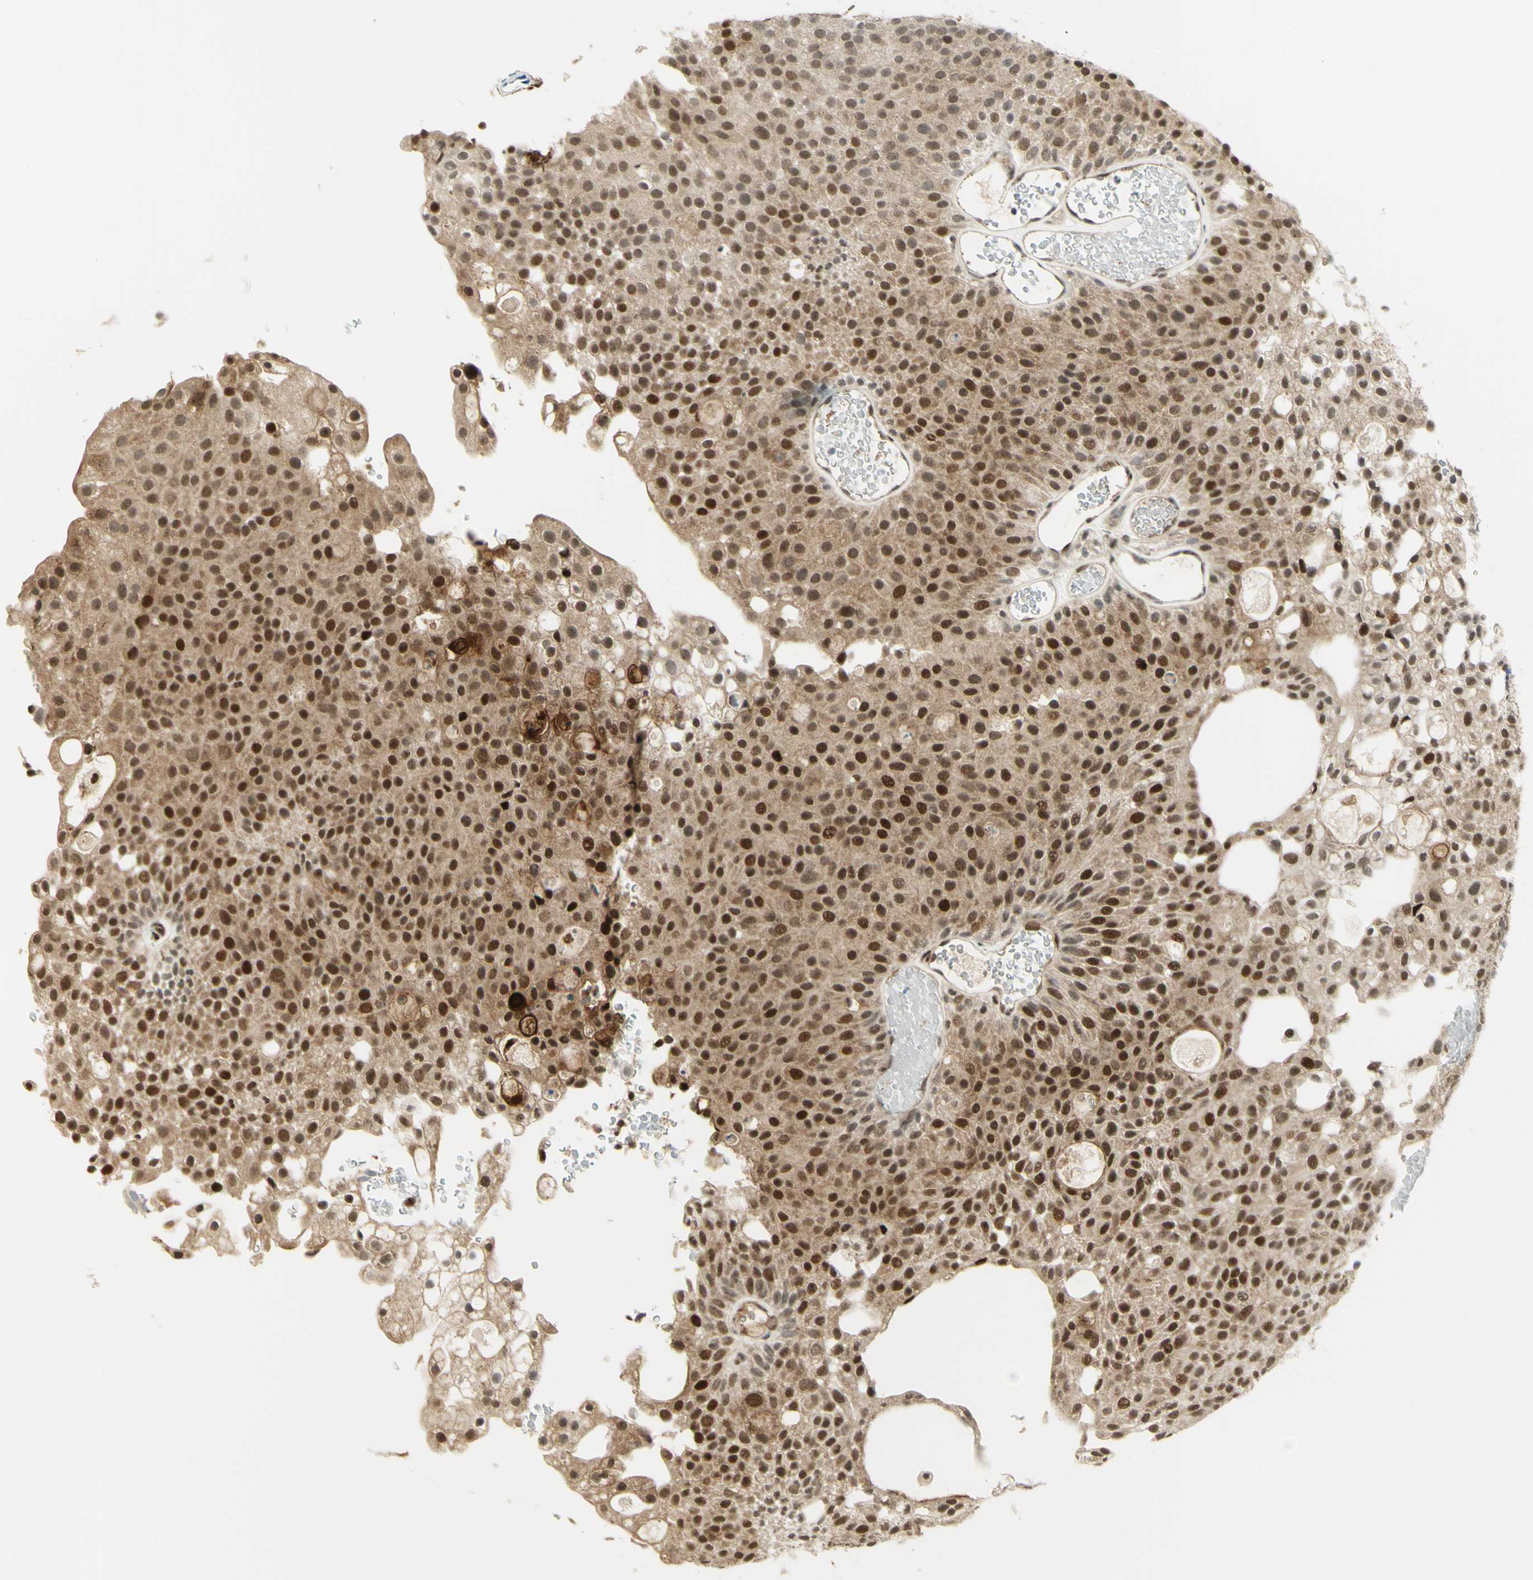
{"staining": {"intensity": "strong", "quantity": ">75%", "location": "cytoplasmic/membranous,nuclear"}, "tissue": "urothelial cancer", "cell_type": "Tumor cells", "image_type": "cancer", "snomed": [{"axis": "morphology", "description": "Urothelial carcinoma, Low grade"}, {"axis": "topography", "description": "Urinary bladder"}], "caption": "The micrograph reveals immunohistochemical staining of urothelial carcinoma (low-grade). There is strong cytoplasmic/membranous and nuclear staining is appreciated in approximately >75% of tumor cells.", "gene": "DDX1", "patient": {"sex": "male", "age": 78}}